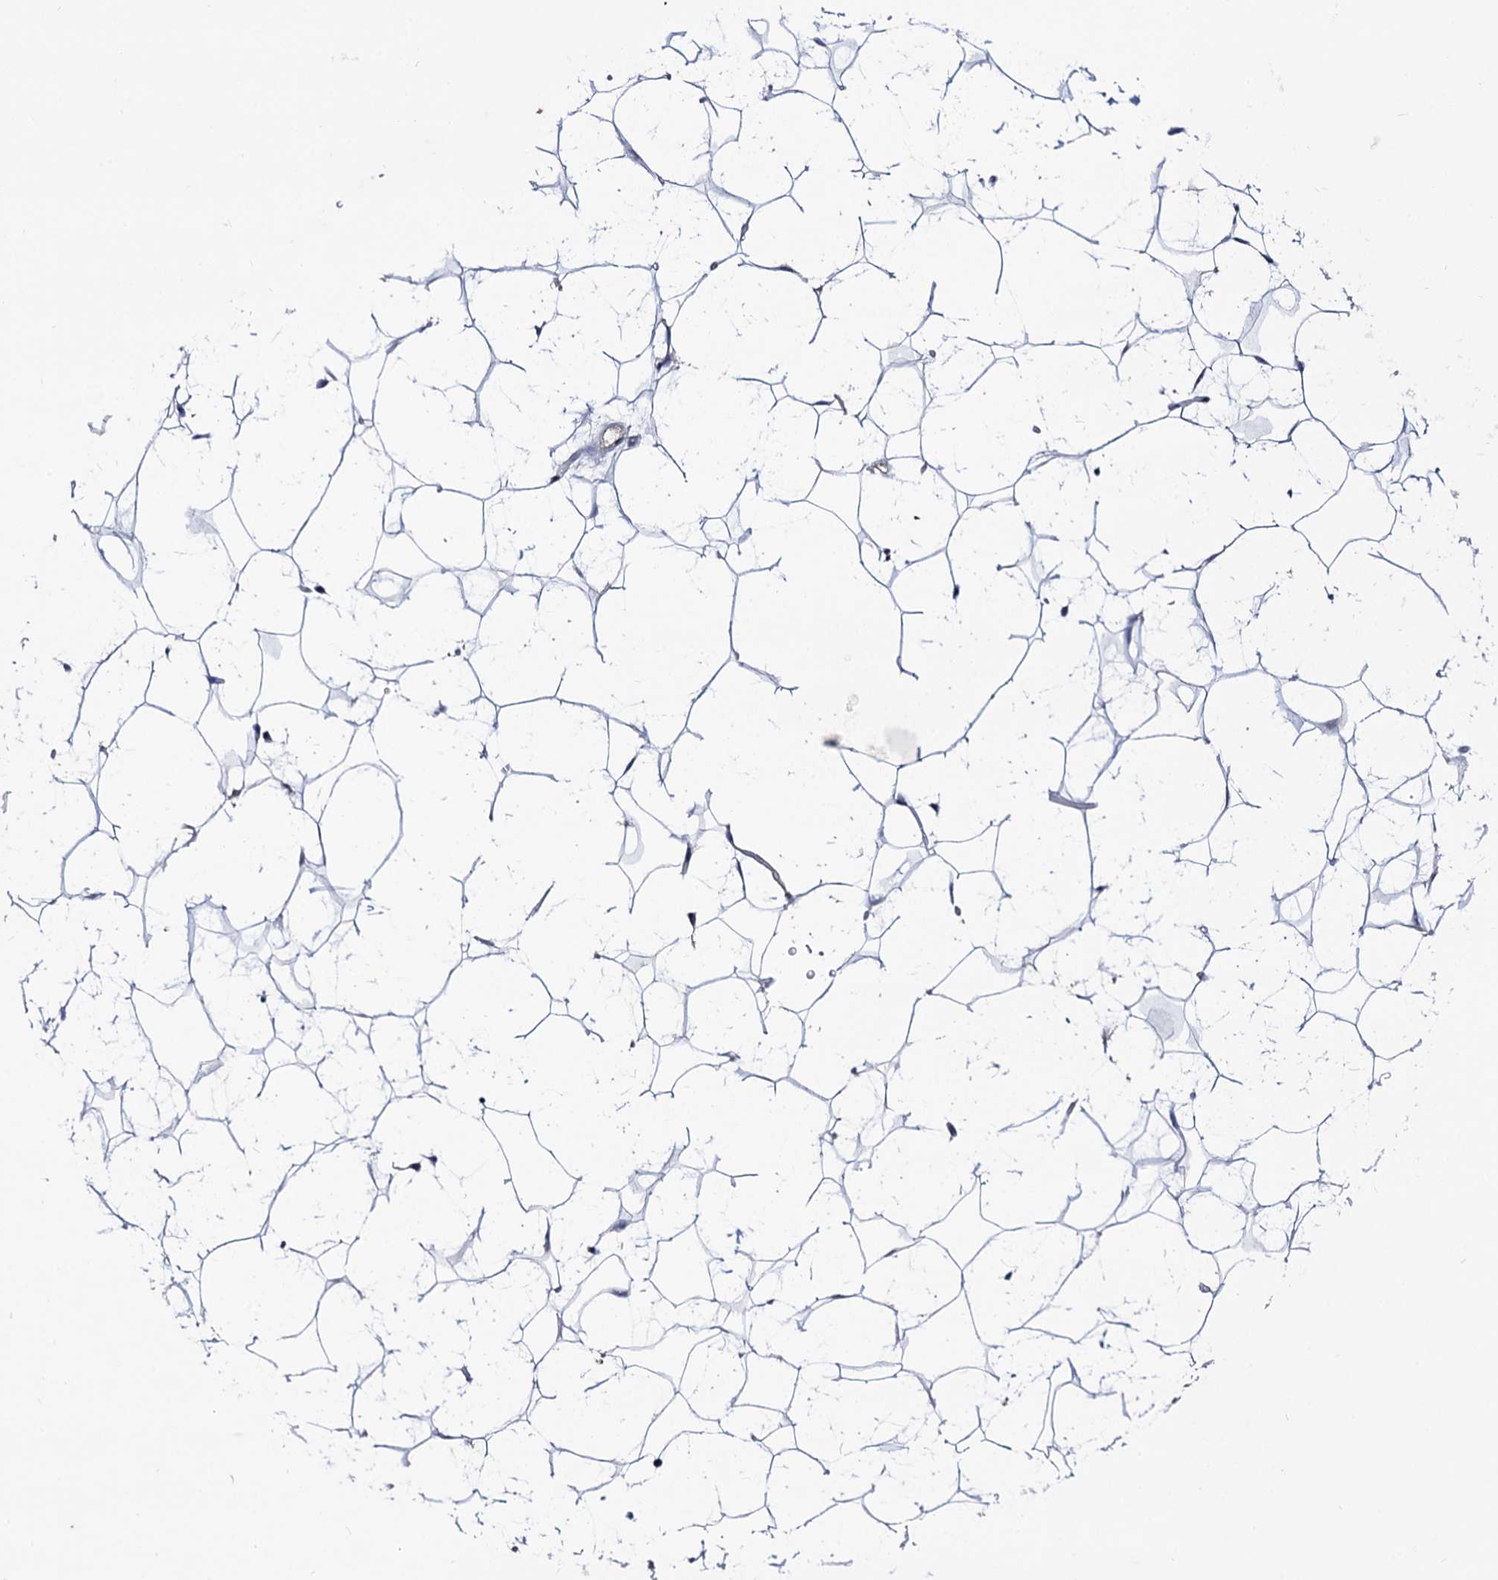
{"staining": {"intensity": "negative", "quantity": "none", "location": "none"}, "tissue": "adipose tissue", "cell_type": "Adipocytes", "image_type": "normal", "snomed": [{"axis": "morphology", "description": "Normal tissue, NOS"}, {"axis": "topography", "description": "Breast"}], "caption": "IHC micrograph of normal adipose tissue stained for a protein (brown), which reveals no staining in adipocytes.", "gene": "SMCHD1", "patient": {"sex": "female", "age": 26}}